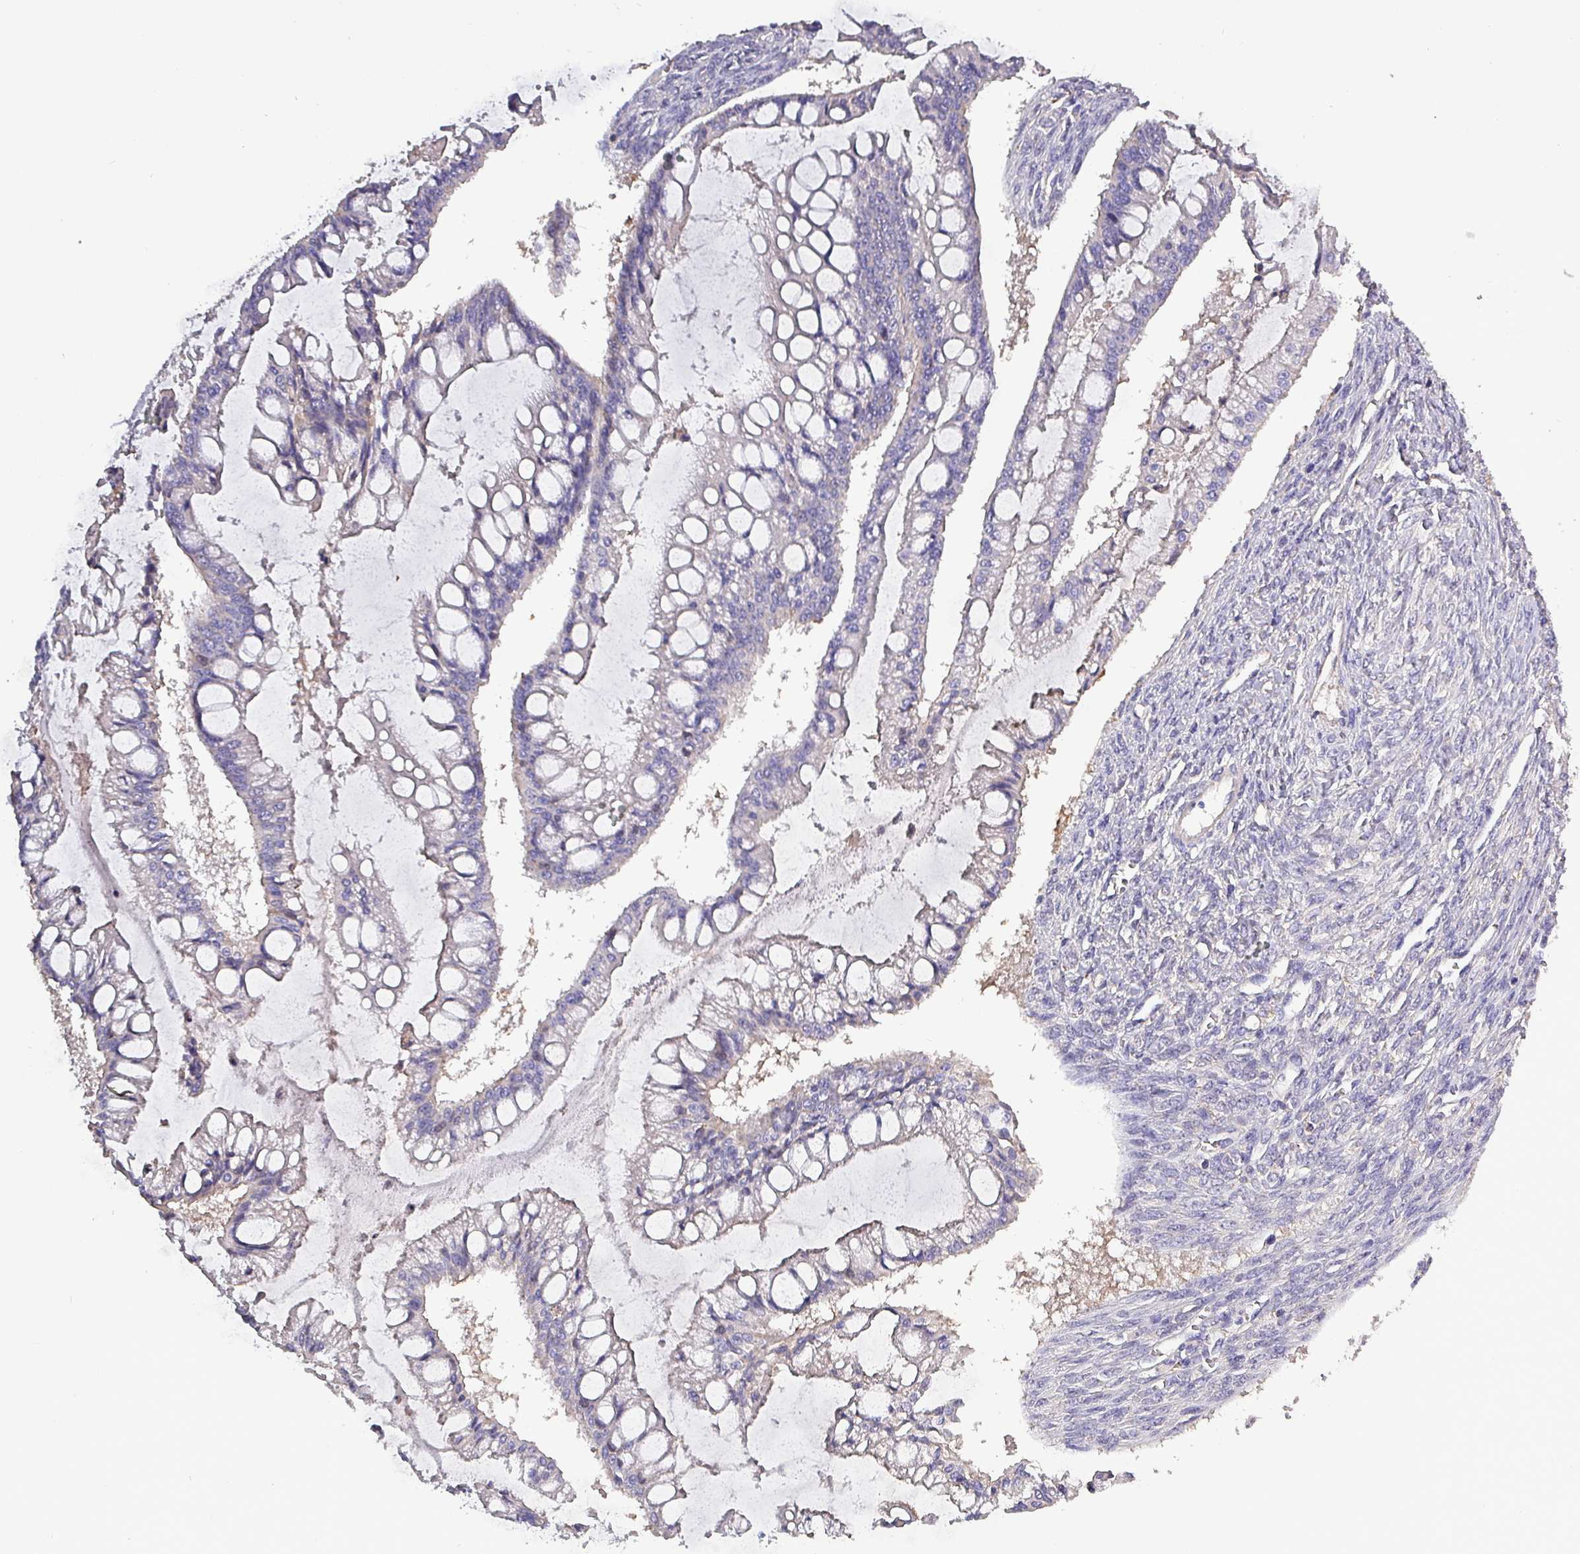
{"staining": {"intensity": "negative", "quantity": "none", "location": "none"}, "tissue": "ovarian cancer", "cell_type": "Tumor cells", "image_type": "cancer", "snomed": [{"axis": "morphology", "description": "Cystadenocarcinoma, mucinous, NOS"}, {"axis": "topography", "description": "Ovary"}], "caption": "DAB (3,3'-diaminobenzidine) immunohistochemical staining of ovarian mucinous cystadenocarcinoma exhibits no significant expression in tumor cells.", "gene": "HTRA4", "patient": {"sex": "female", "age": 73}}